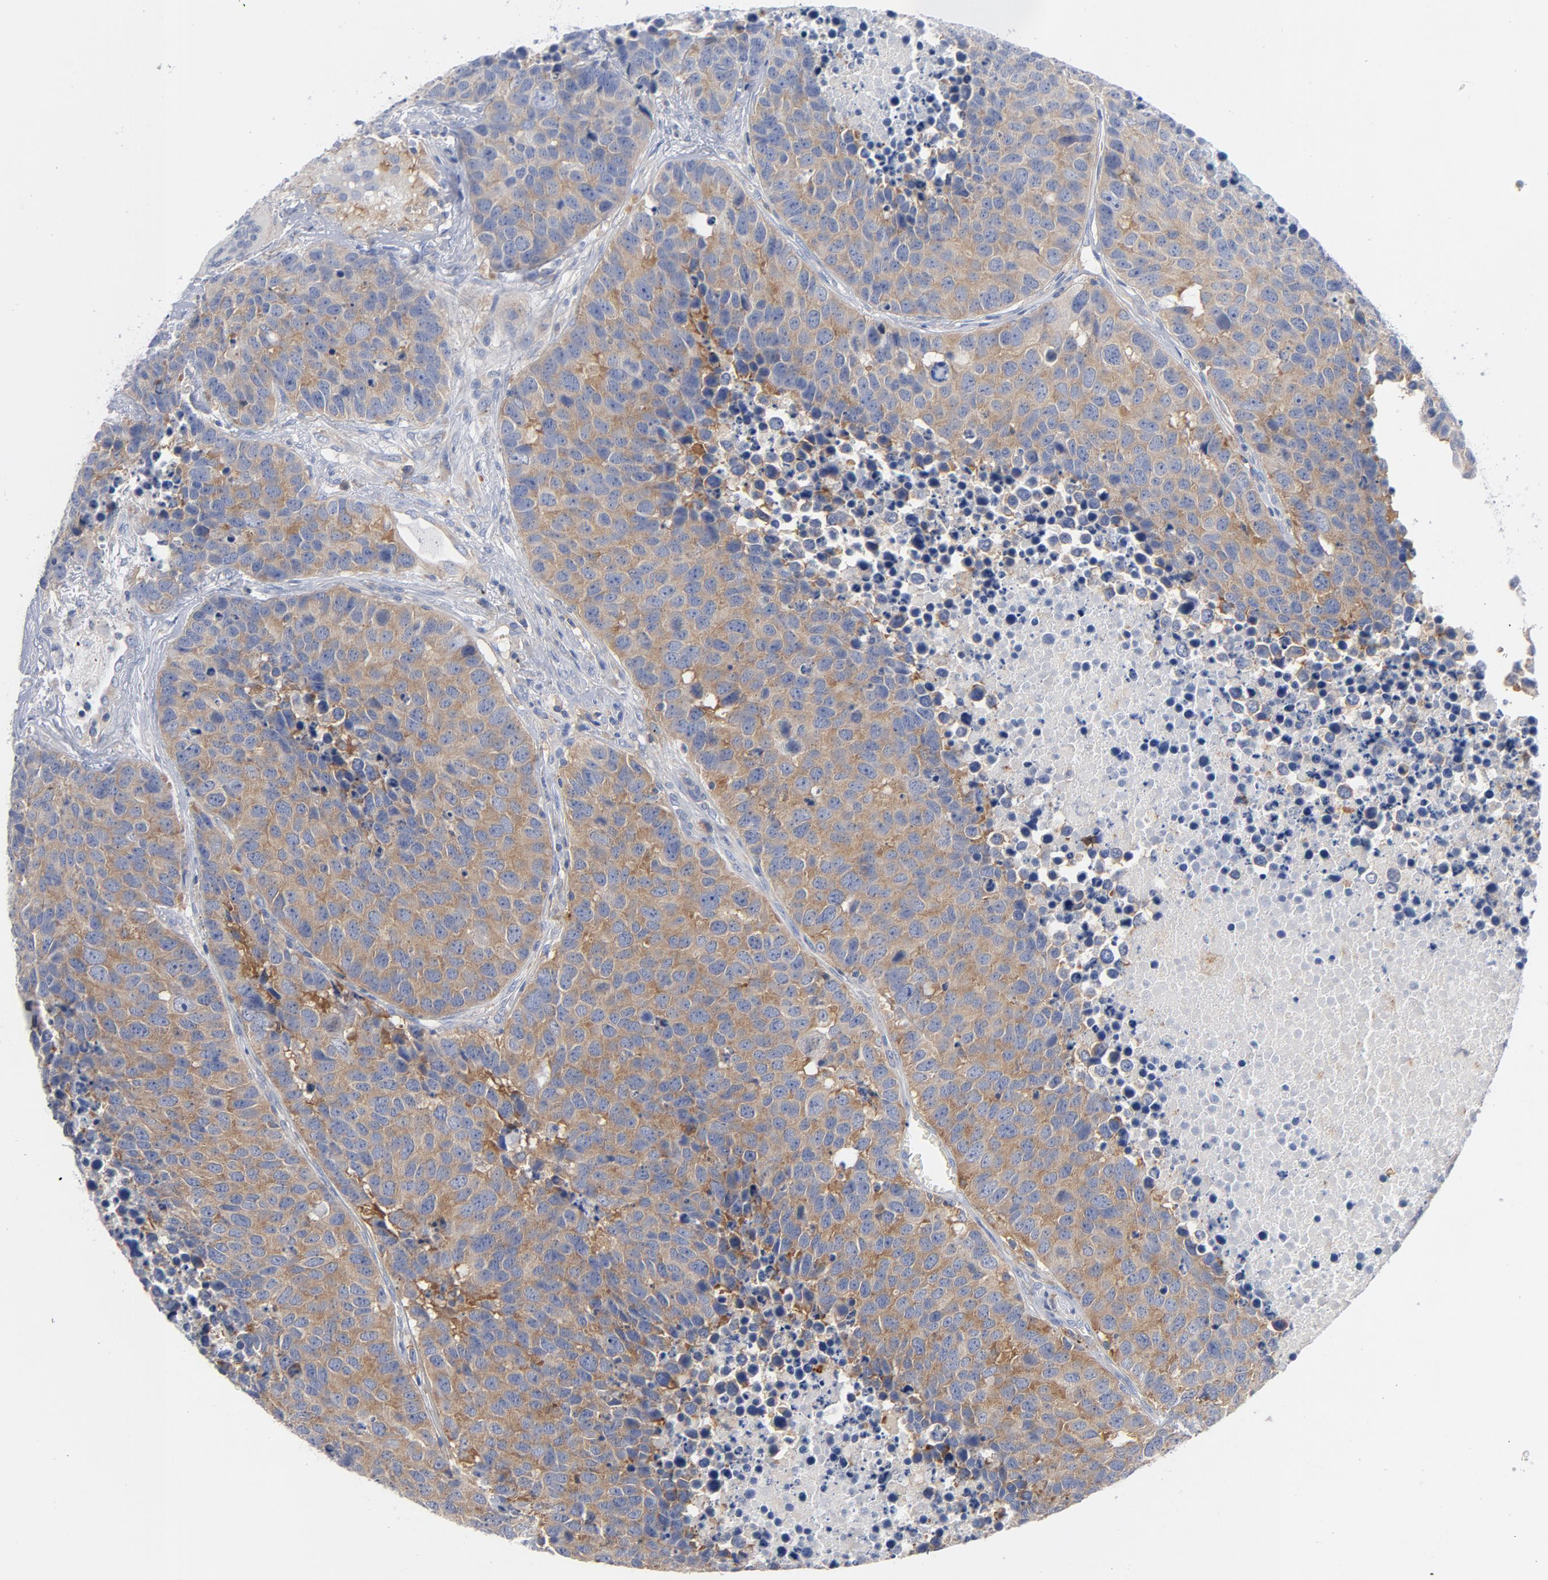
{"staining": {"intensity": "moderate", "quantity": "25%-75%", "location": "cytoplasmic/membranous"}, "tissue": "carcinoid", "cell_type": "Tumor cells", "image_type": "cancer", "snomed": [{"axis": "morphology", "description": "Carcinoid, malignant, NOS"}, {"axis": "topography", "description": "Lung"}], "caption": "A histopathology image of carcinoid stained for a protein demonstrates moderate cytoplasmic/membranous brown staining in tumor cells.", "gene": "CD86", "patient": {"sex": "male", "age": 60}}